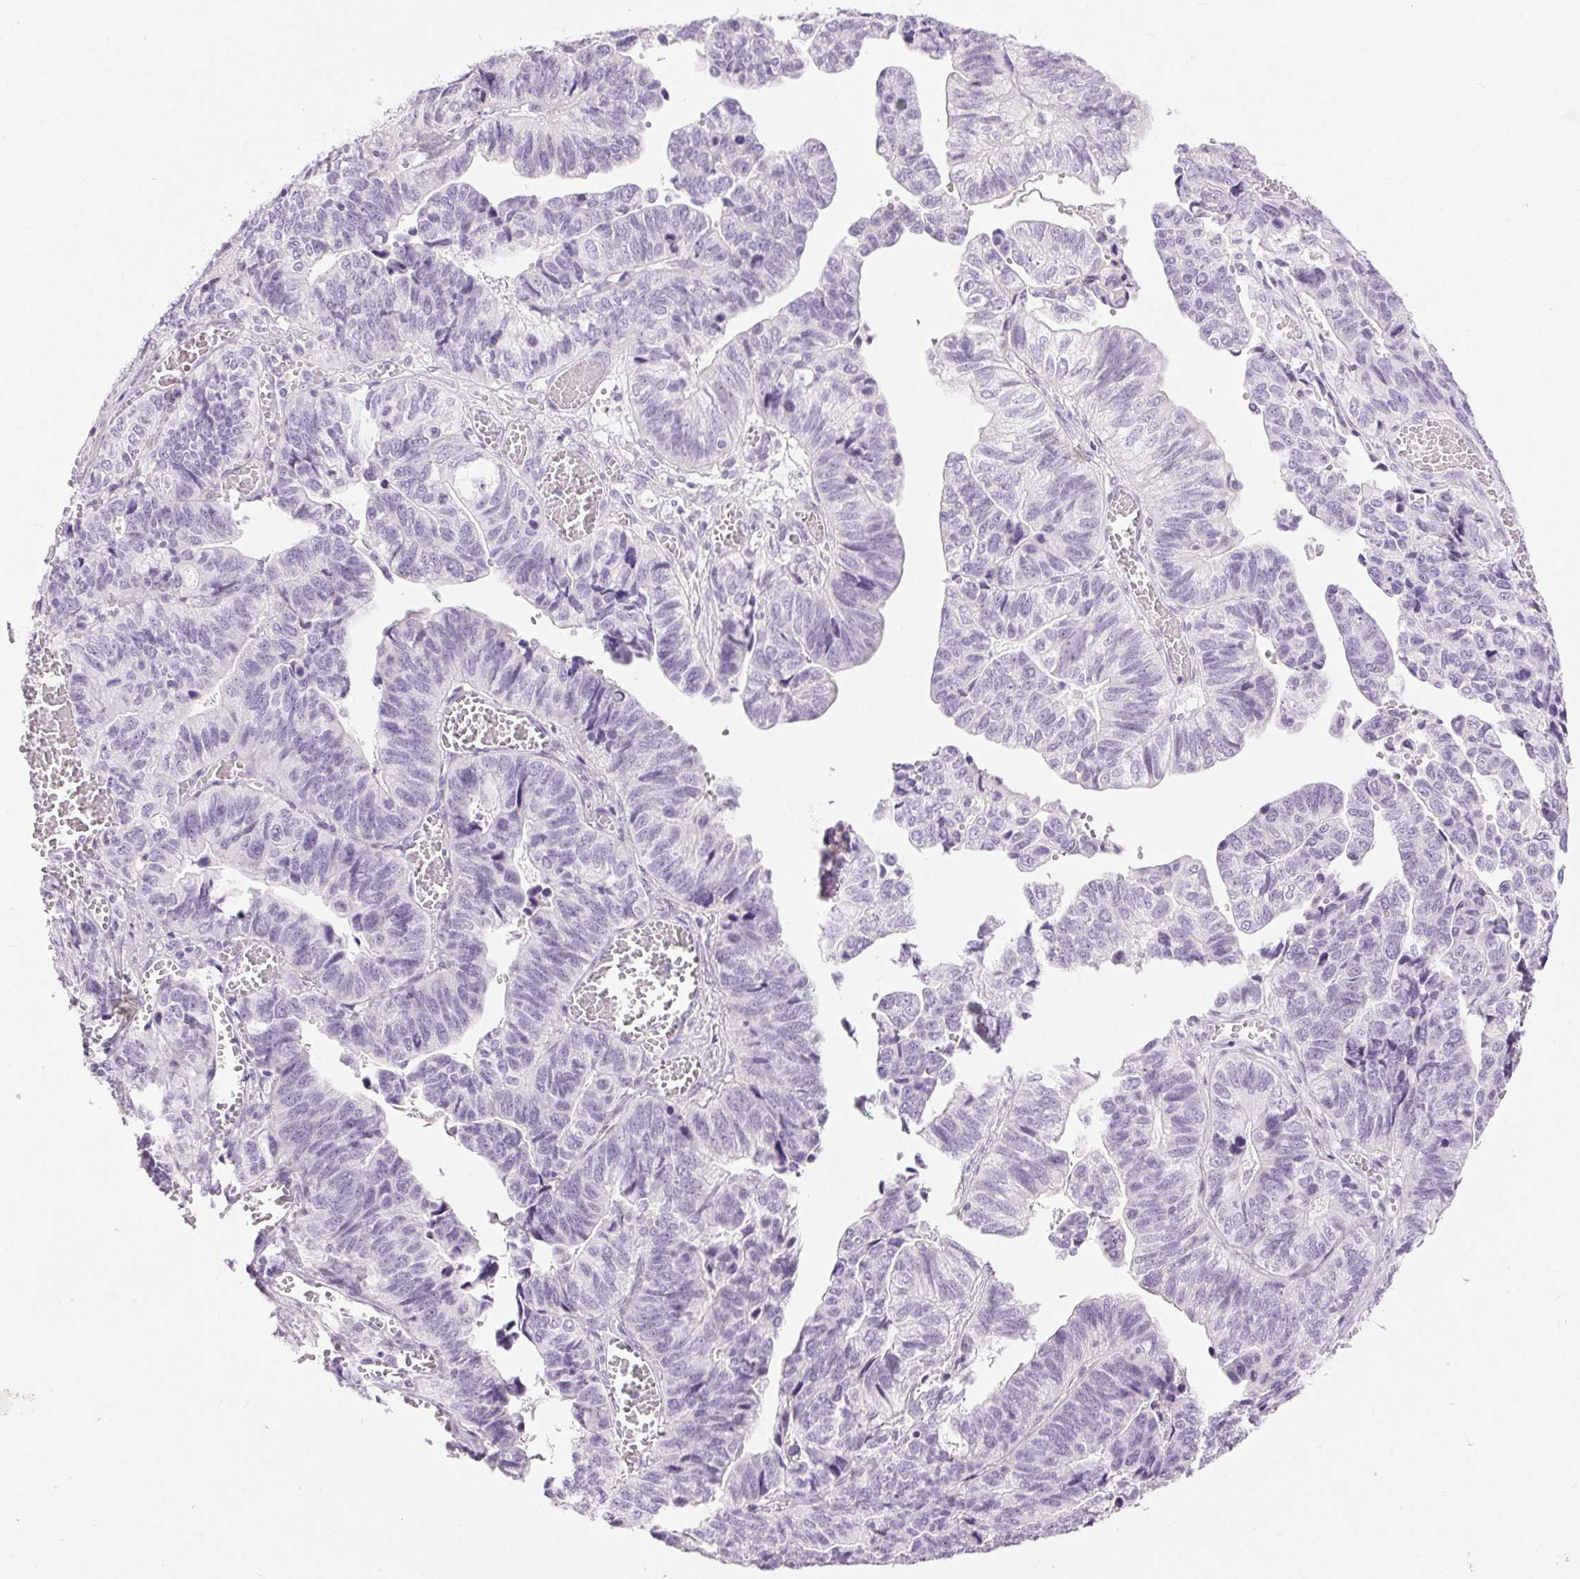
{"staining": {"intensity": "negative", "quantity": "none", "location": "none"}, "tissue": "stomach cancer", "cell_type": "Tumor cells", "image_type": "cancer", "snomed": [{"axis": "morphology", "description": "Adenocarcinoma, NOS"}, {"axis": "topography", "description": "Stomach, upper"}], "caption": "This is a micrograph of immunohistochemistry staining of stomach adenocarcinoma, which shows no positivity in tumor cells.", "gene": "BEND2", "patient": {"sex": "female", "age": 67}}